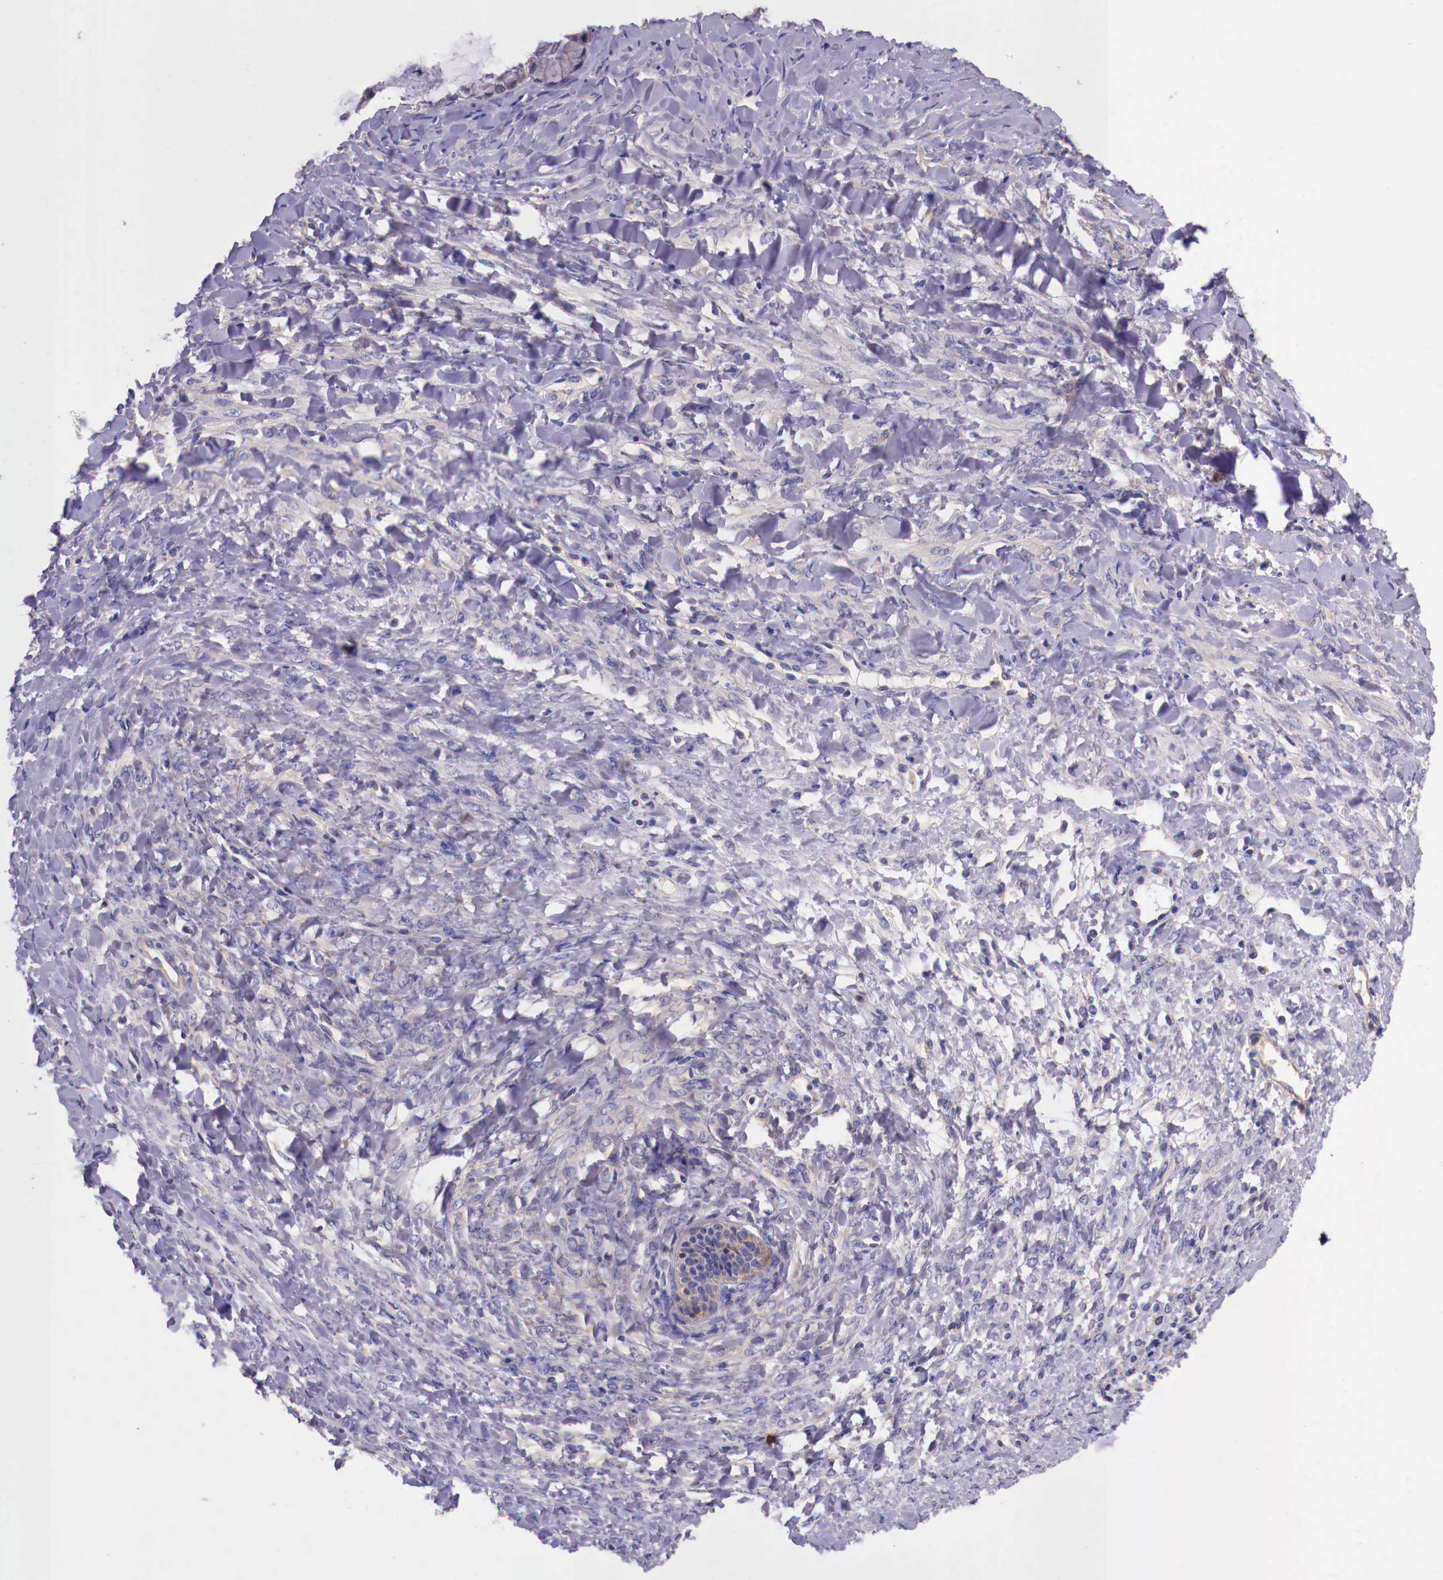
{"staining": {"intensity": "weak", "quantity": "<25%", "location": "cytoplasmic/membranous"}, "tissue": "ovarian cancer", "cell_type": "Tumor cells", "image_type": "cancer", "snomed": [{"axis": "morphology", "description": "Cystadenocarcinoma, mucinous, NOS"}, {"axis": "topography", "description": "Ovary"}], "caption": "This micrograph is of mucinous cystadenocarcinoma (ovarian) stained with IHC to label a protein in brown with the nuclei are counter-stained blue. There is no positivity in tumor cells. Nuclei are stained in blue.", "gene": "GRIPAP1", "patient": {"sex": "female", "age": 41}}